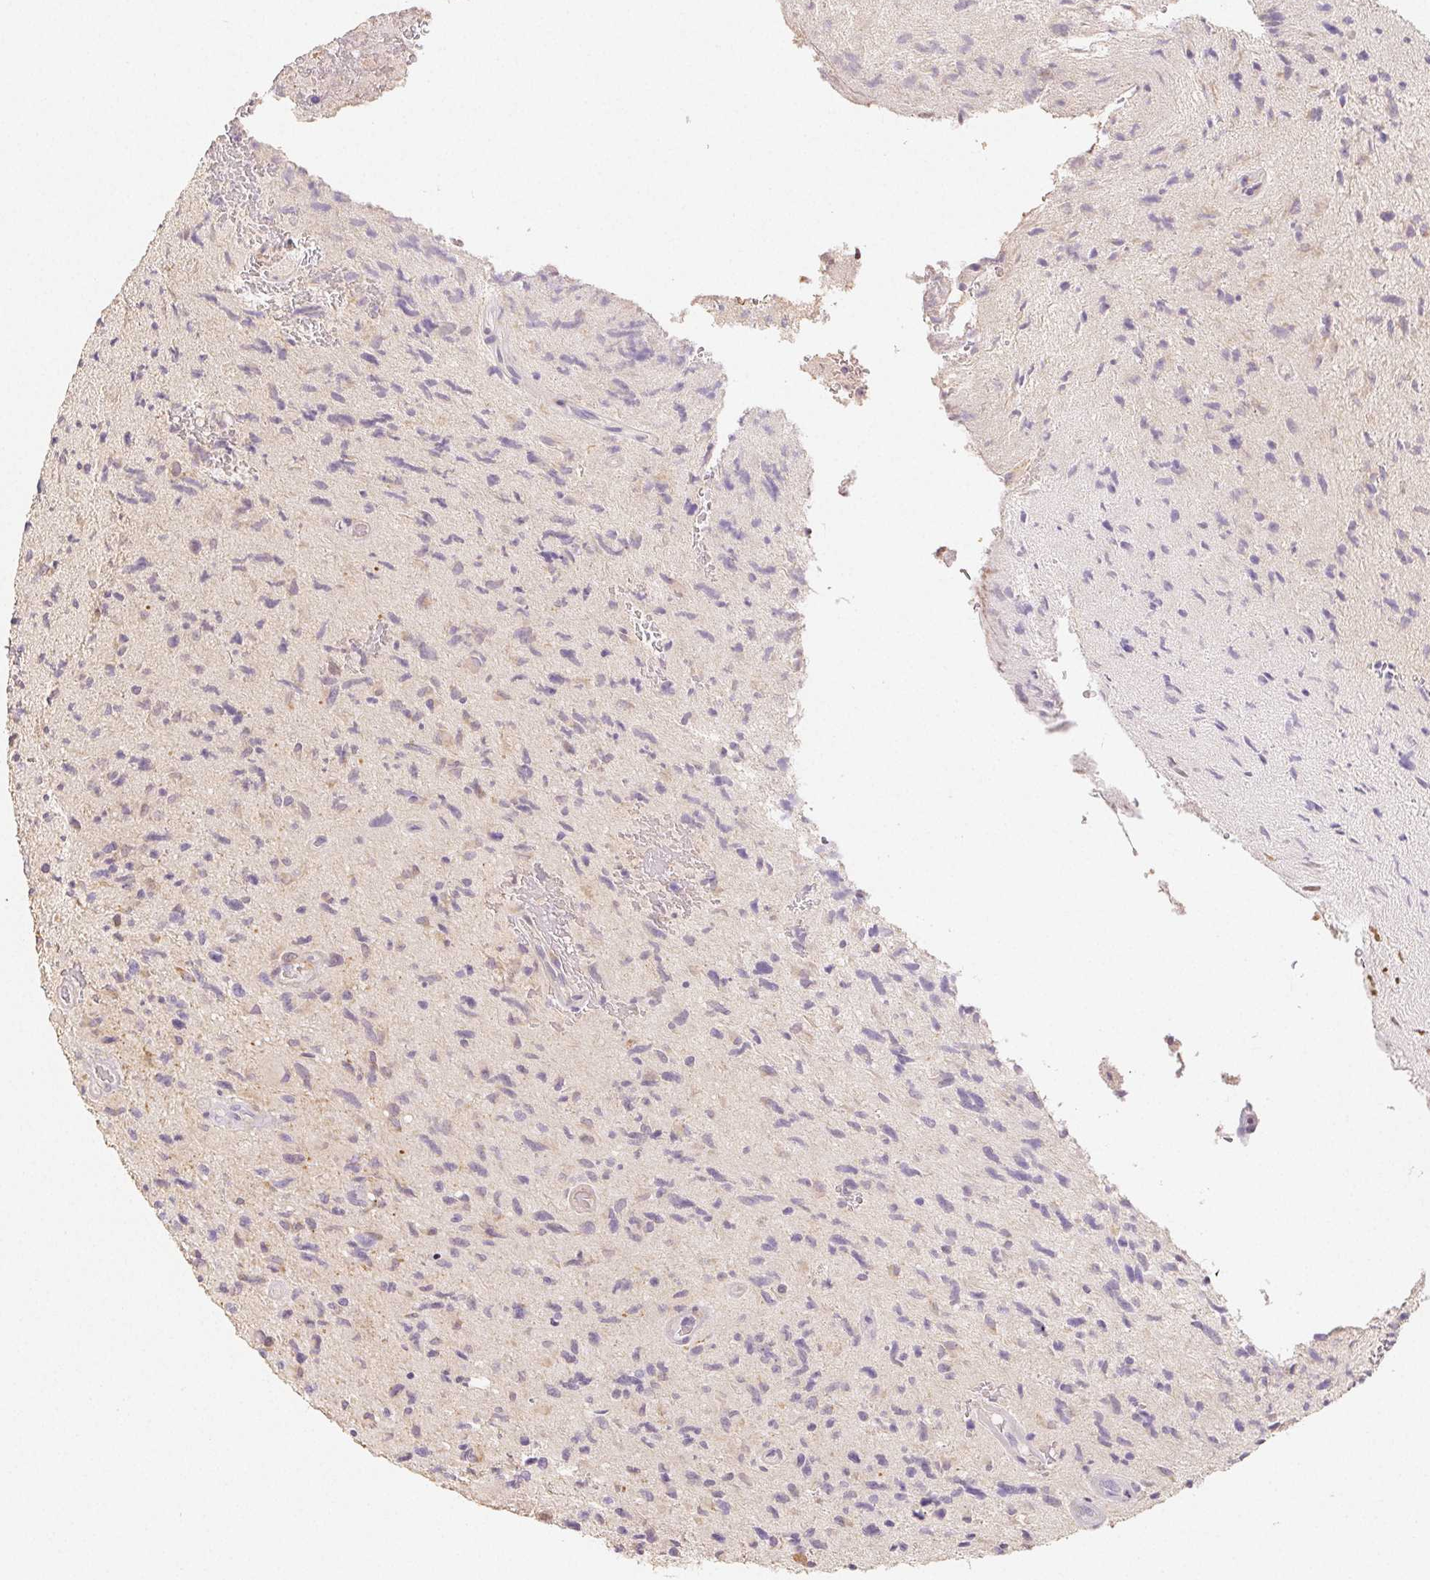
{"staining": {"intensity": "negative", "quantity": "none", "location": "none"}, "tissue": "glioma", "cell_type": "Tumor cells", "image_type": "cancer", "snomed": [{"axis": "morphology", "description": "Glioma, malignant, High grade"}, {"axis": "topography", "description": "Brain"}], "caption": "DAB (3,3'-diaminobenzidine) immunohistochemical staining of human glioma exhibits no significant staining in tumor cells.", "gene": "ACVR1B", "patient": {"sex": "male", "age": 54}}